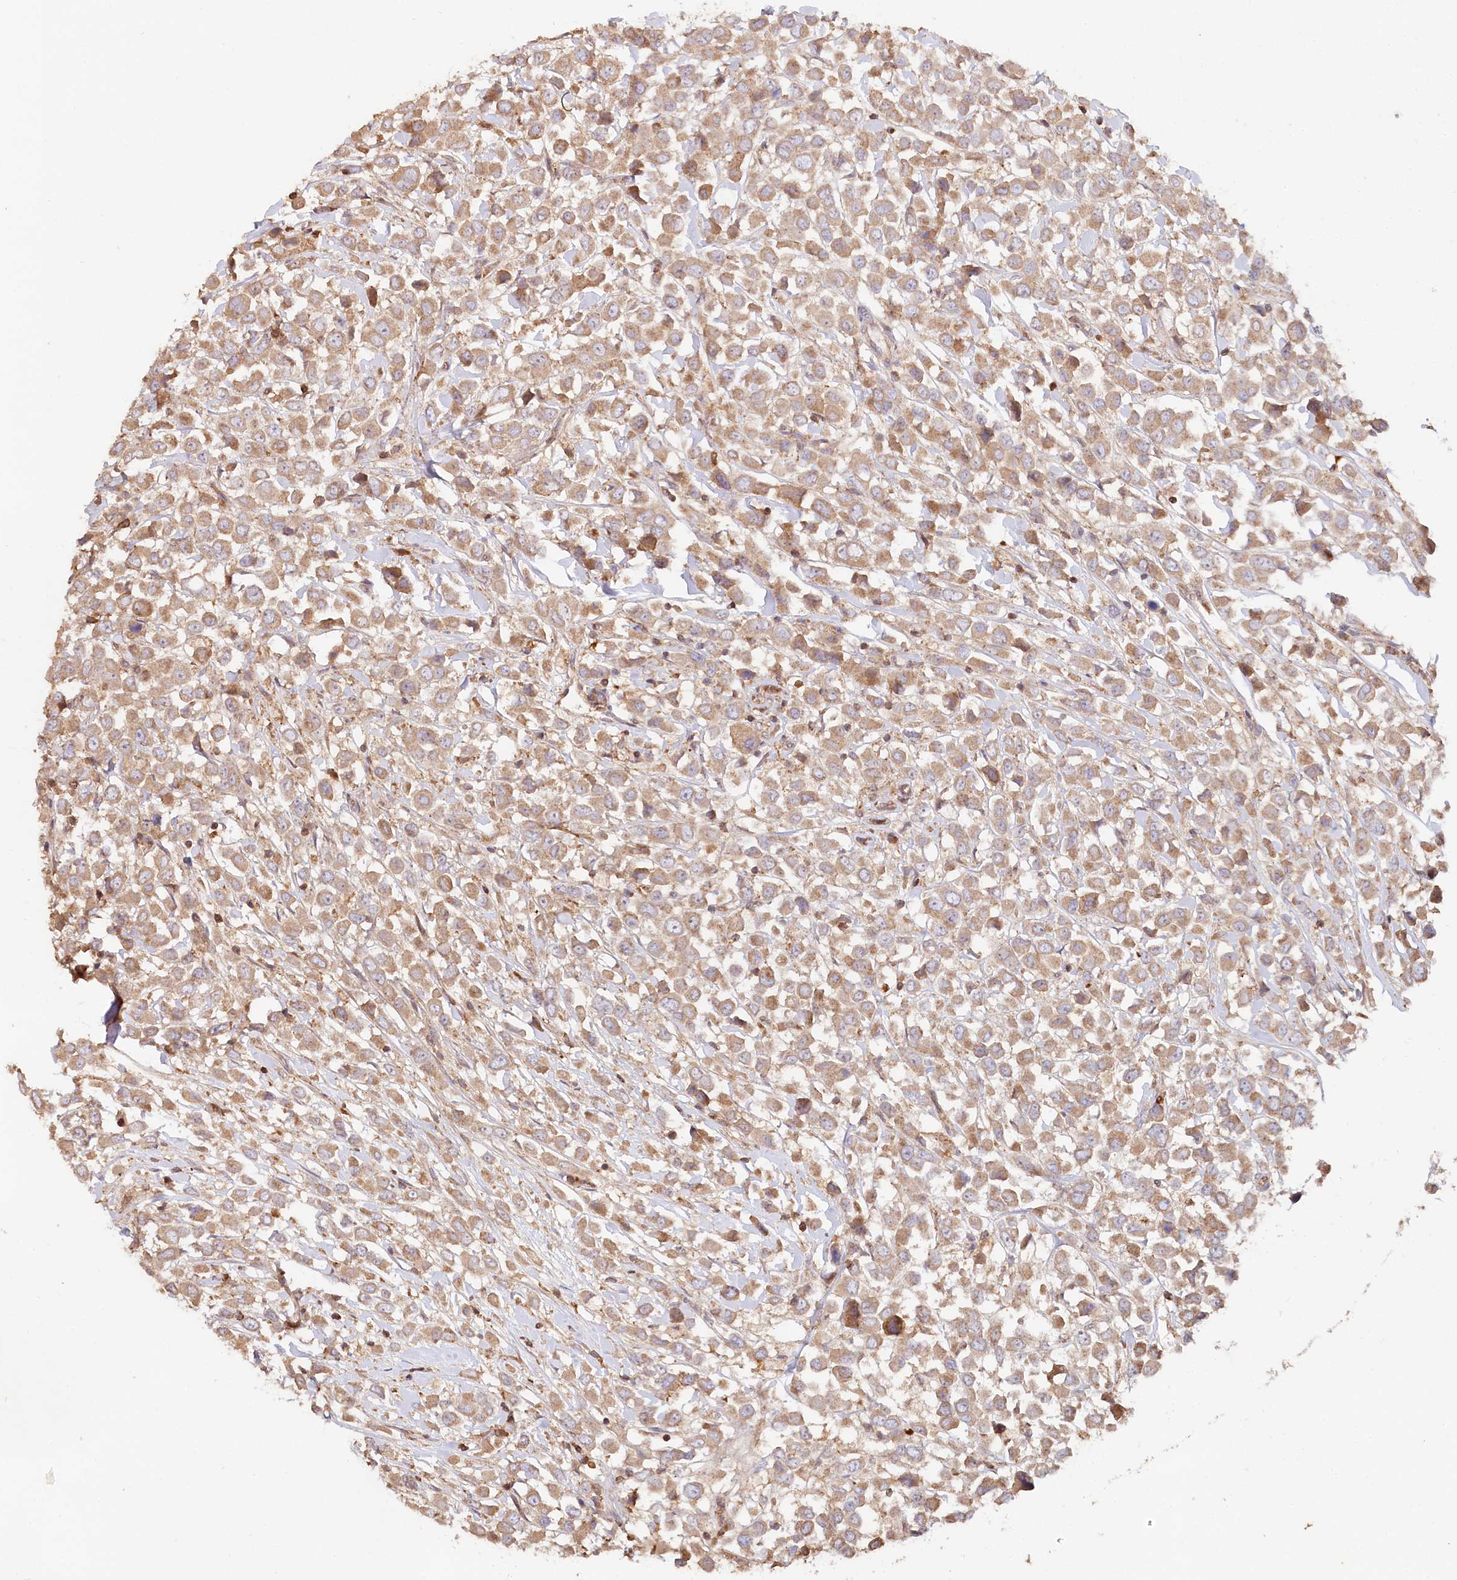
{"staining": {"intensity": "moderate", "quantity": ">75%", "location": "cytoplasmic/membranous"}, "tissue": "breast cancer", "cell_type": "Tumor cells", "image_type": "cancer", "snomed": [{"axis": "morphology", "description": "Duct carcinoma"}, {"axis": "topography", "description": "Breast"}], "caption": "Immunohistochemical staining of breast invasive ductal carcinoma demonstrates medium levels of moderate cytoplasmic/membranous positivity in about >75% of tumor cells.", "gene": "HAL", "patient": {"sex": "female", "age": 61}}